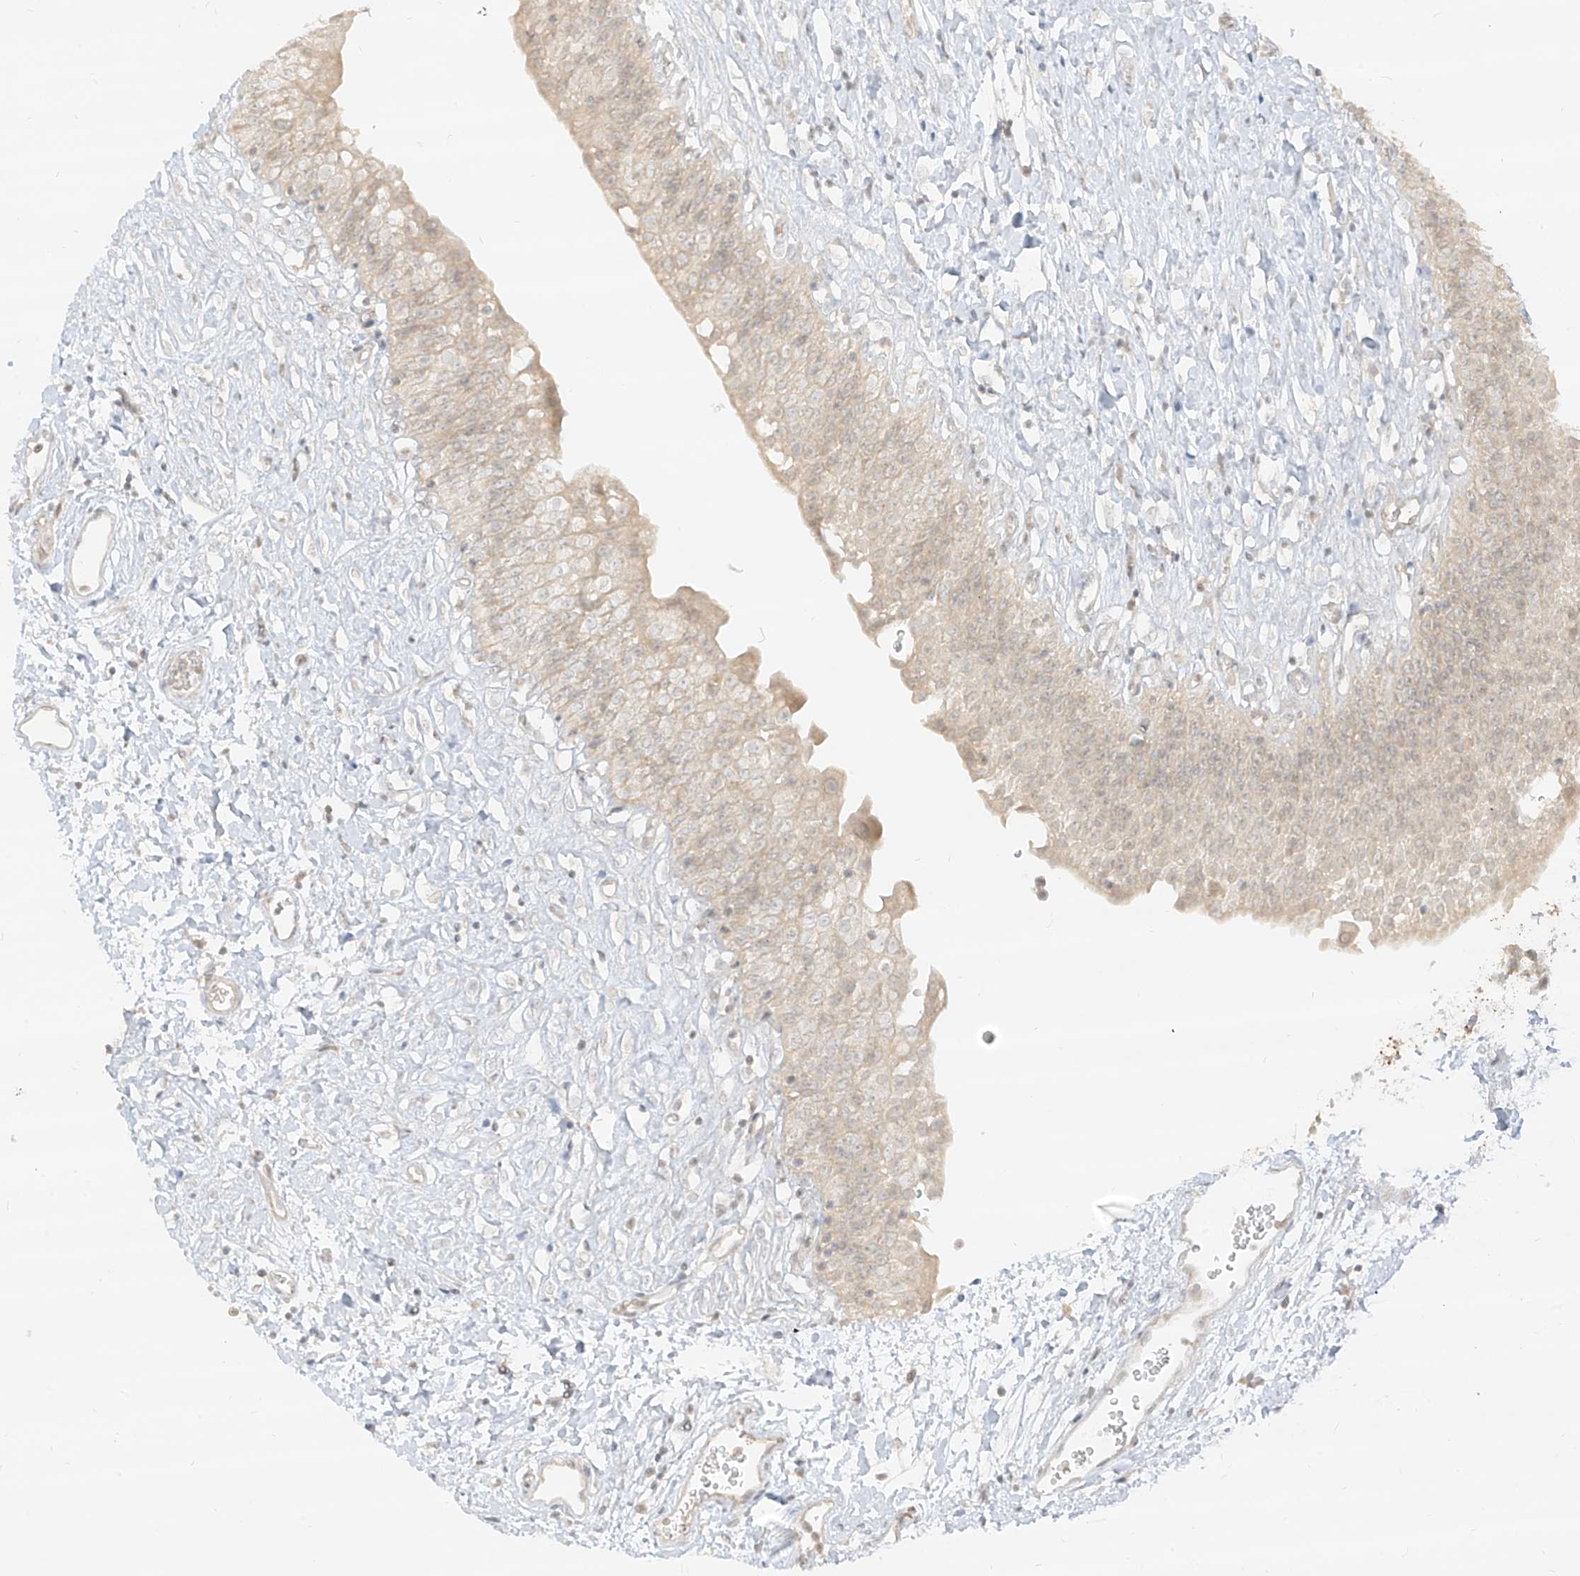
{"staining": {"intensity": "weak", "quantity": "25%-75%", "location": "cytoplasmic/membranous"}, "tissue": "urinary bladder", "cell_type": "Urothelial cells", "image_type": "normal", "snomed": [{"axis": "morphology", "description": "Normal tissue, NOS"}, {"axis": "topography", "description": "Urinary bladder"}], "caption": "Immunohistochemistry (IHC) histopathology image of unremarkable human urinary bladder stained for a protein (brown), which displays low levels of weak cytoplasmic/membranous staining in approximately 25%-75% of urothelial cells.", "gene": "LIPT1", "patient": {"sex": "male", "age": 51}}